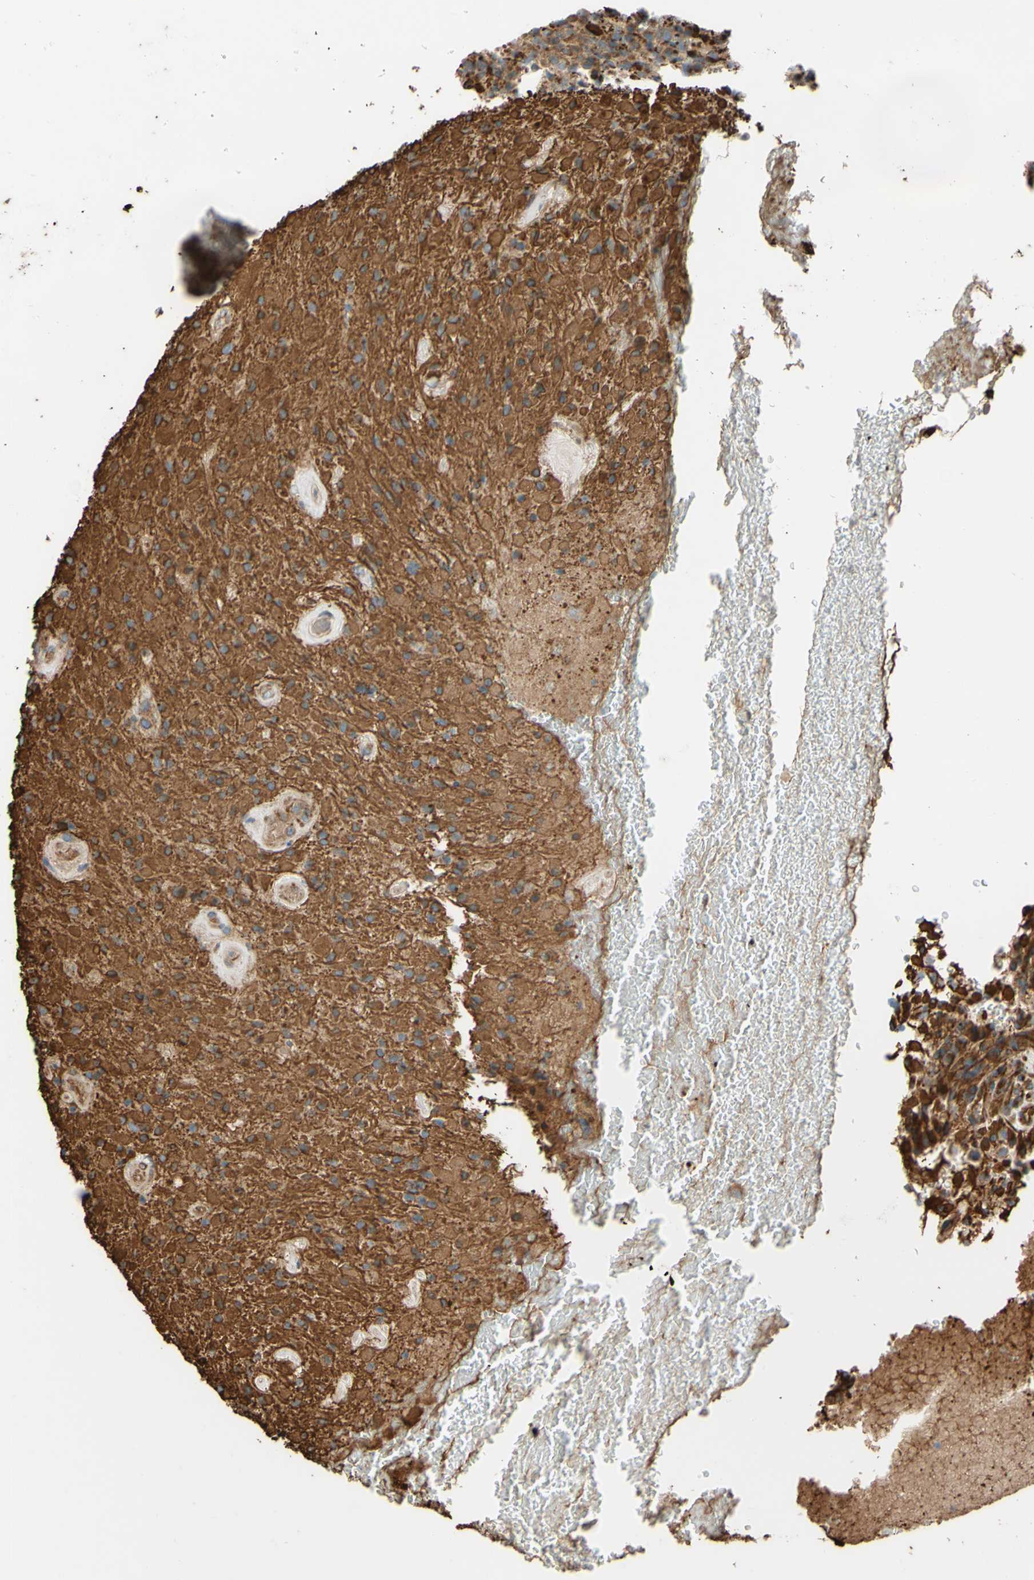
{"staining": {"intensity": "moderate", "quantity": ">75%", "location": "cytoplasmic/membranous"}, "tissue": "glioma", "cell_type": "Tumor cells", "image_type": "cancer", "snomed": [{"axis": "morphology", "description": "Glioma, malignant, High grade"}, {"axis": "topography", "description": "Brain"}], "caption": "High-power microscopy captured an IHC photomicrograph of glioma, revealing moderate cytoplasmic/membranous expression in approximately >75% of tumor cells.", "gene": "C1orf43", "patient": {"sex": "male", "age": 71}}